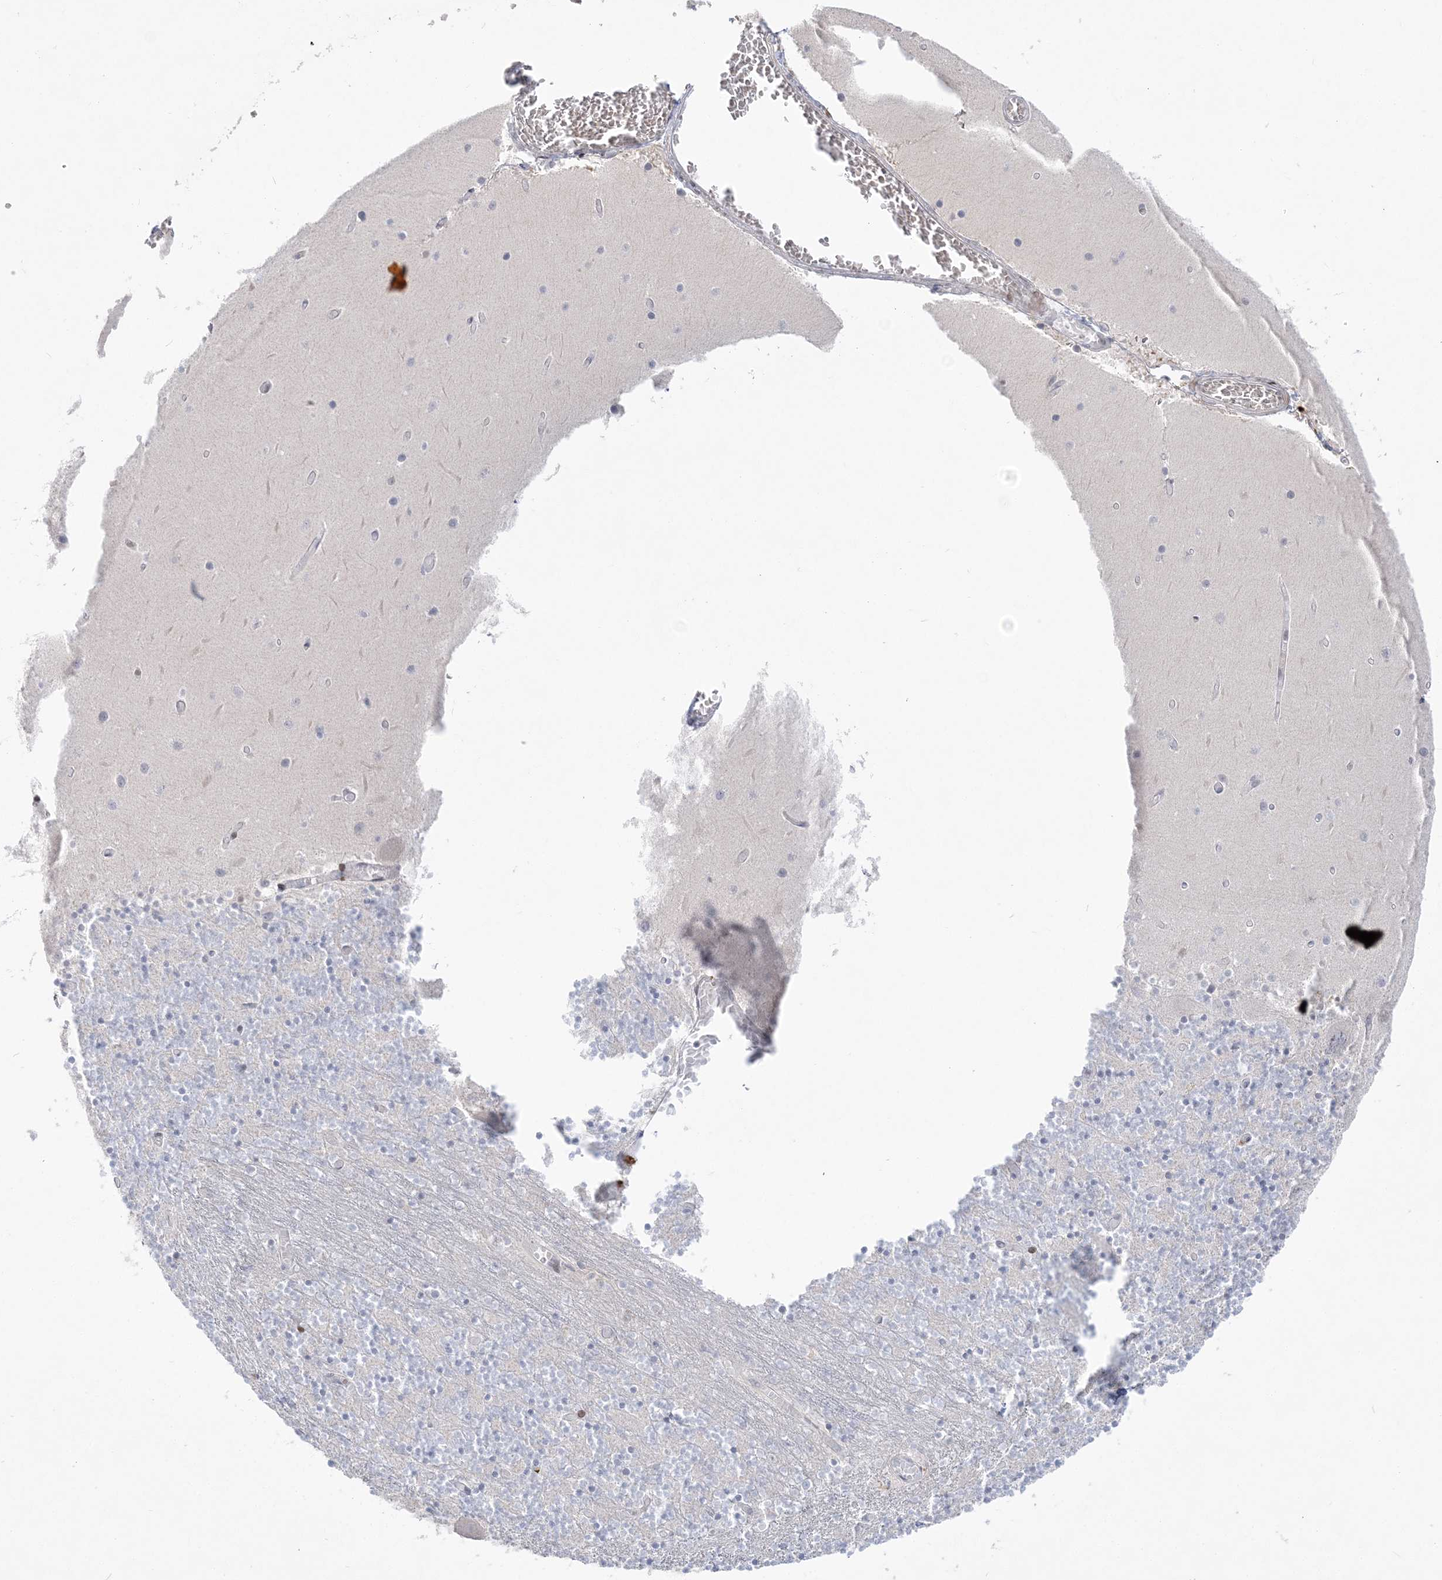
{"staining": {"intensity": "negative", "quantity": "none", "location": "none"}, "tissue": "cerebellum", "cell_type": "Cells in granular layer", "image_type": "normal", "snomed": [{"axis": "morphology", "description": "Normal tissue, NOS"}, {"axis": "topography", "description": "Cerebellum"}], "caption": "Cells in granular layer show no significant protein positivity in unremarkable cerebellum. Brightfield microscopy of IHC stained with DAB (brown) and hematoxylin (blue), captured at high magnification.", "gene": "SH3BP4", "patient": {"sex": "female", "age": 28}}